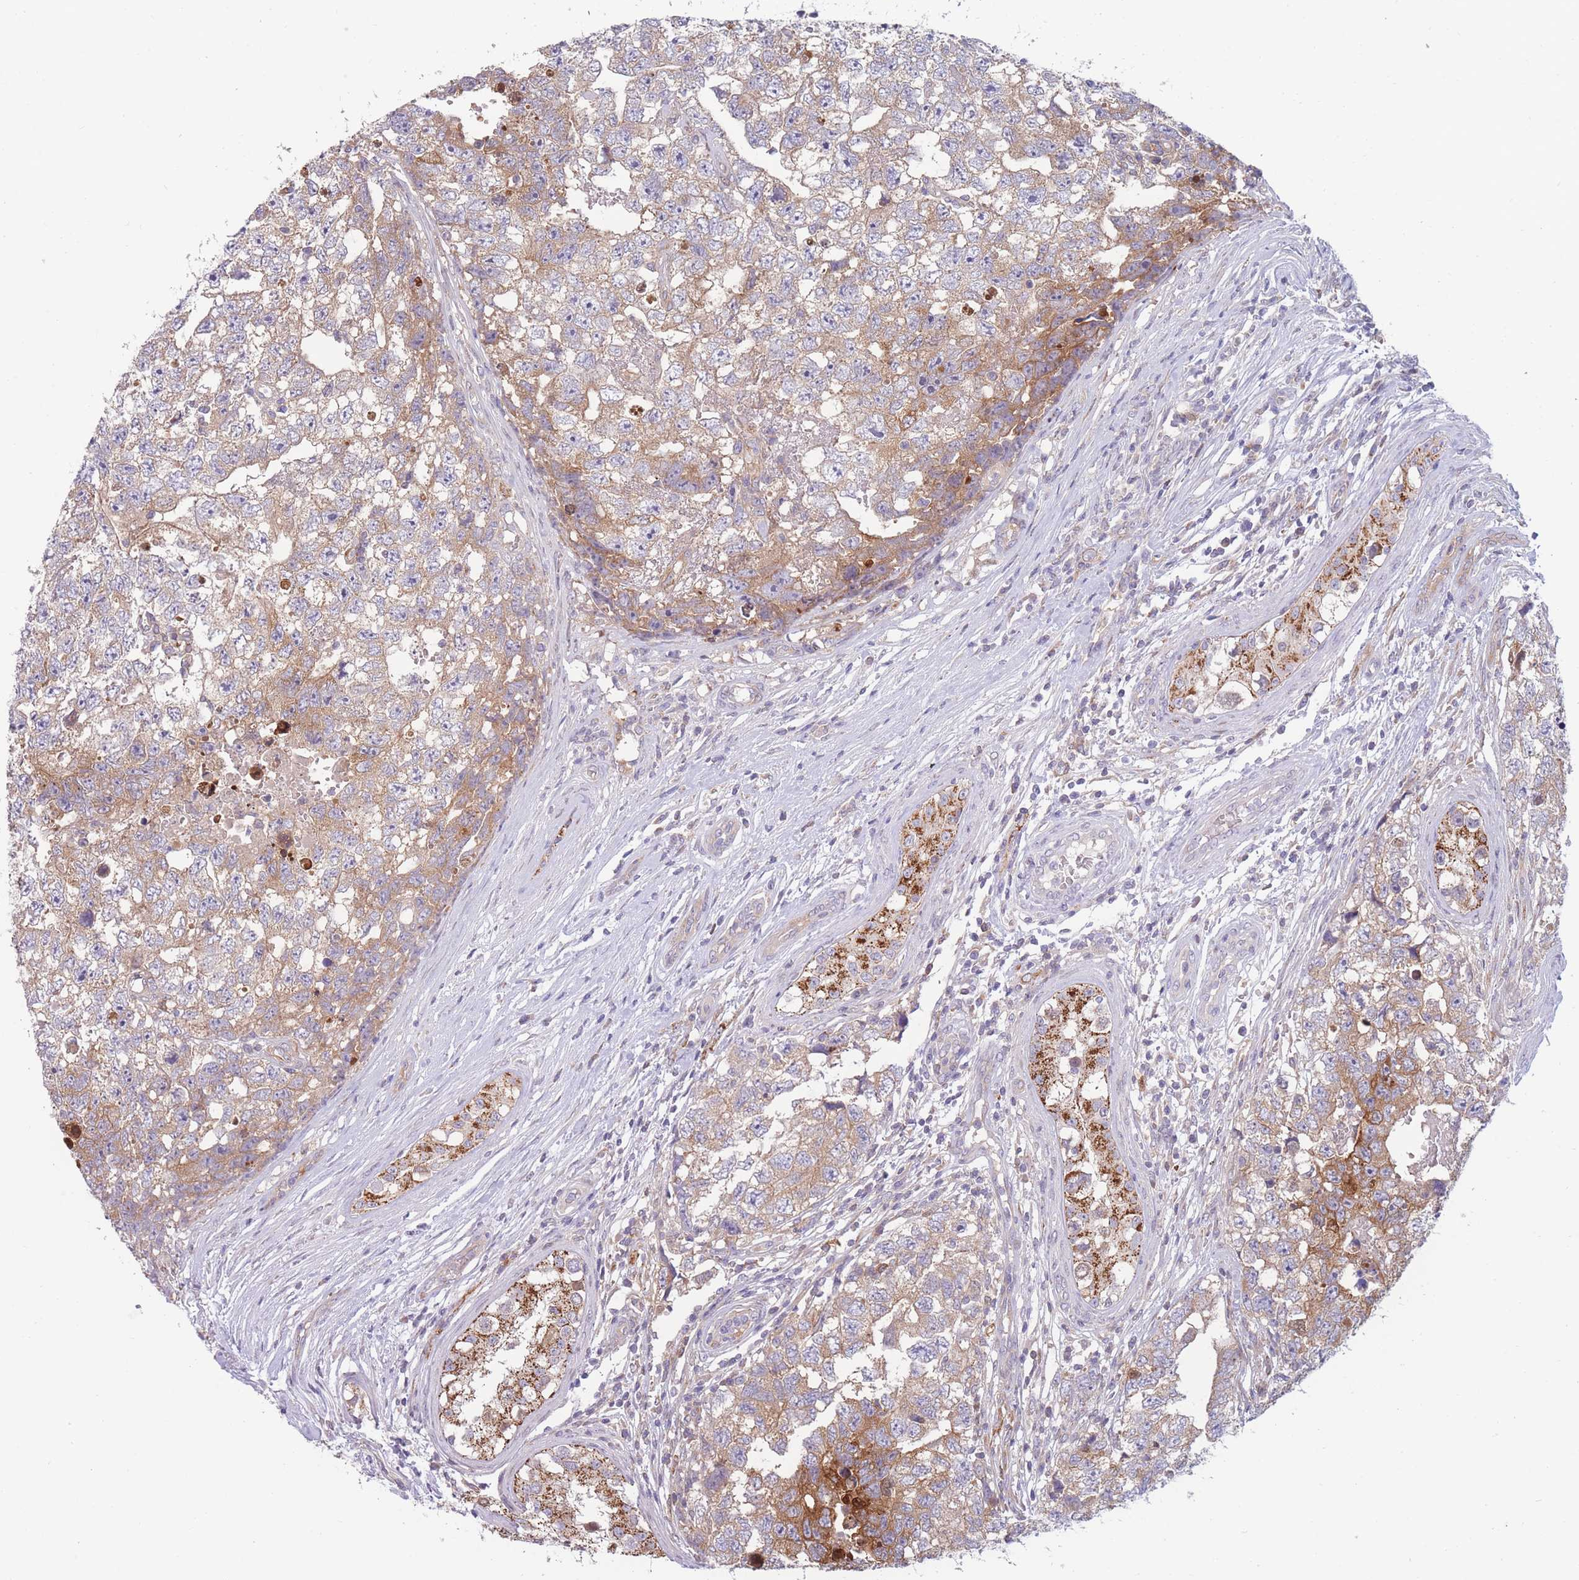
{"staining": {"intensity": "moderate", "quantity": "25%-75%", "location": "cytoplasmic/membranous"}, "tissue": "testis cancer", "cell_type": "Tumor cells", "image_type": "cancer", "snomed": [{"axis": "morphology", "description": "Carcinoma, Embryonal, NOS"}, {"axis": "topography", "description": "Testis"}], "caption": "Immunohistochemistry staining of testis cancer (embryonal carcinoma), which demonstrates medium levels of moderate cytoplasmic/membranous expression in approximately 25%-75% of tumor cells indicating moderate cytoplasmic/membranous protein staining. The staining was performed using DAB (brown) for protein detection and nuclei were counterstained in hematoxylin (blue).", "gene": "PDE4A", "patient": {"sex": "male", "age": 22}}